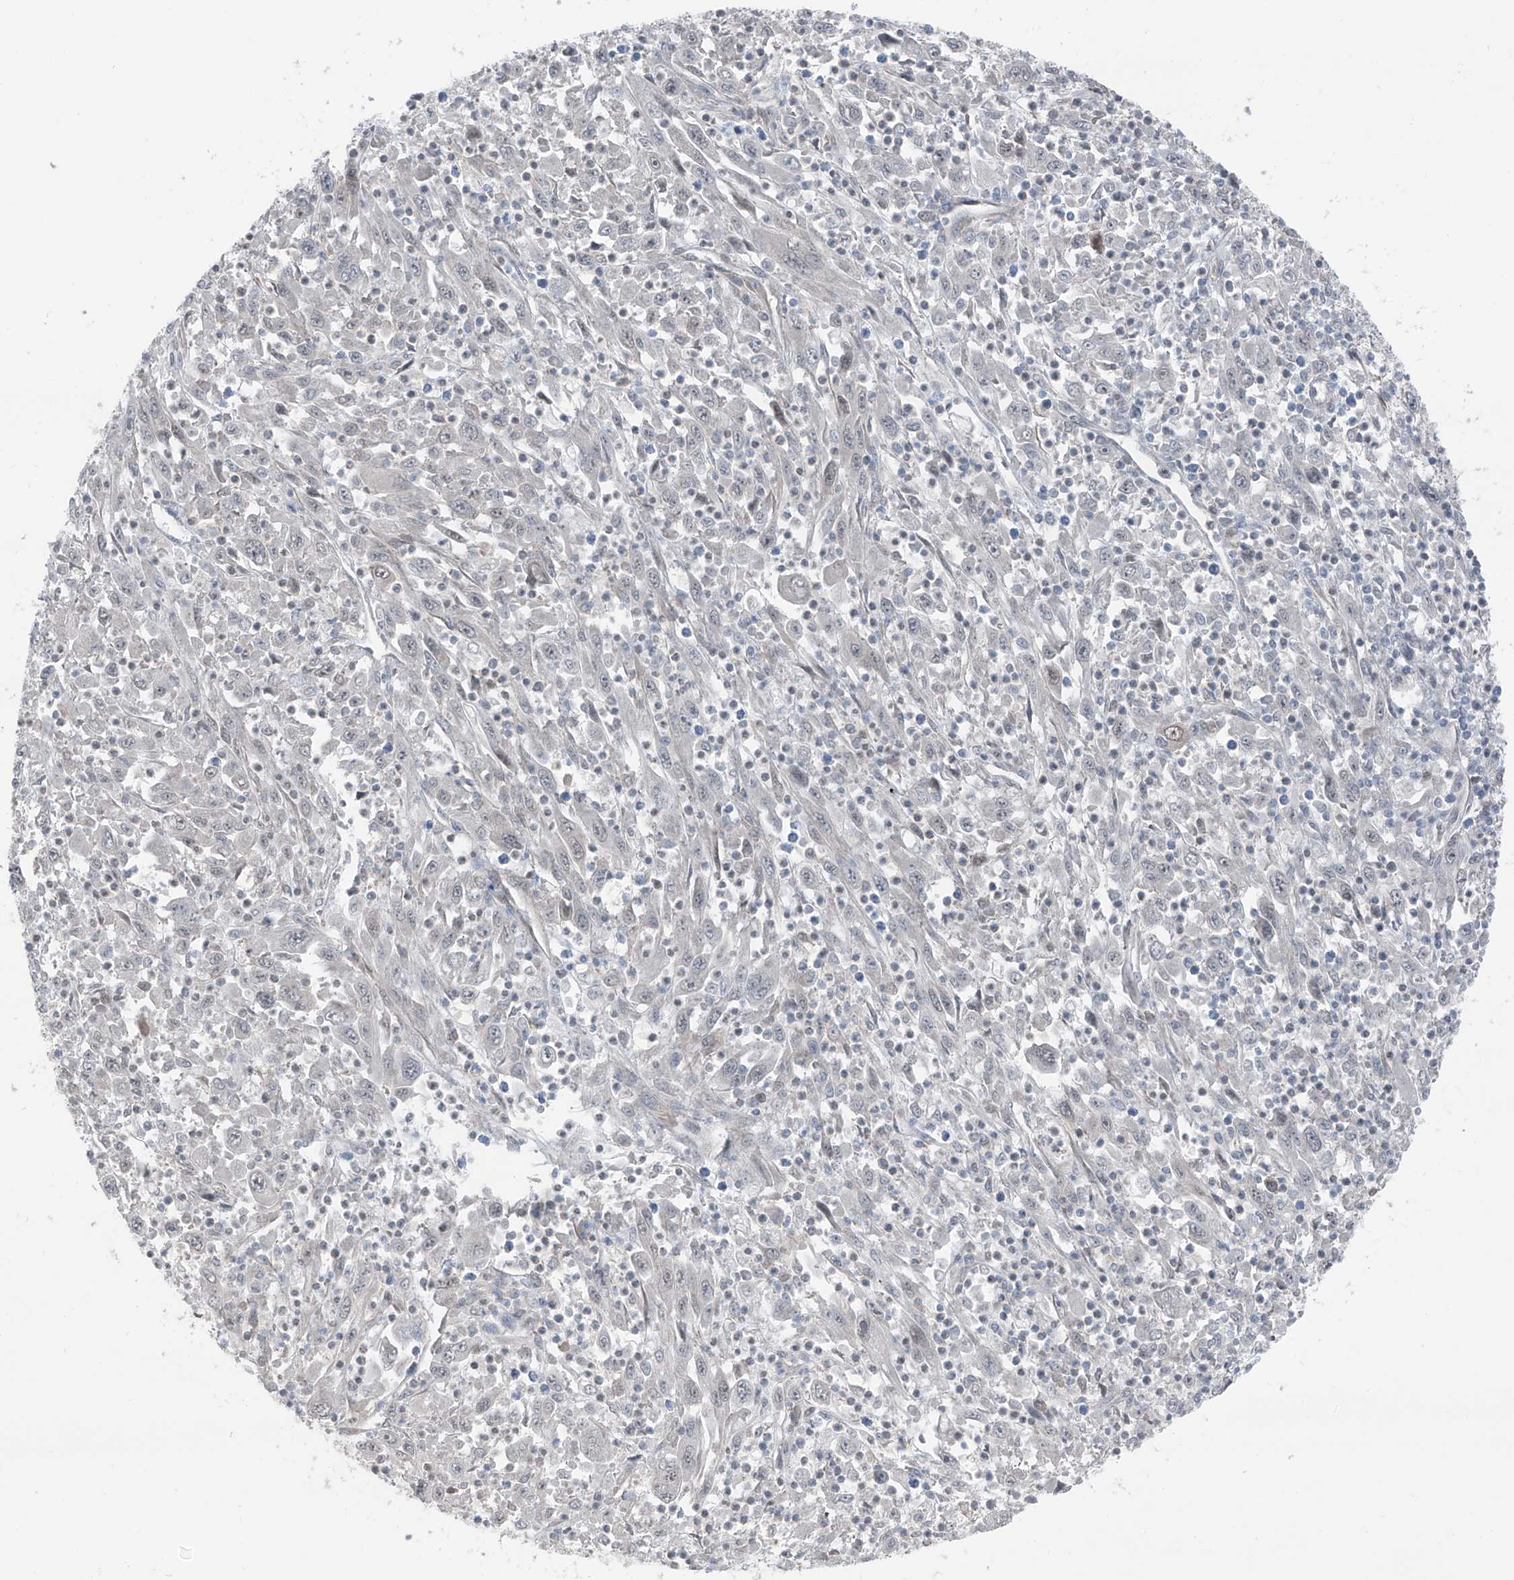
{"staining": {"intensity": "weak", "quantity": "25%-75%", "location": "cytoplasmic/membranous,nuclear"}, "tissue": "melanoma", "cell_type": "Tumor cells", "image_type": "cancer", "snomed": [{"axis": "morphology", "description": "Malignant melanoma, Metastatic site"}, {"axis": "topography", "description": "Skin"}], "caption": "Human melanoma stained with a brown dye exhibits weak cytoplasmic/membranous and nuclear positive expression in approximately 25%-75% of tumor cells.", "gene": "HSPB11", "patient": {"sex": "female", "age": 56}}